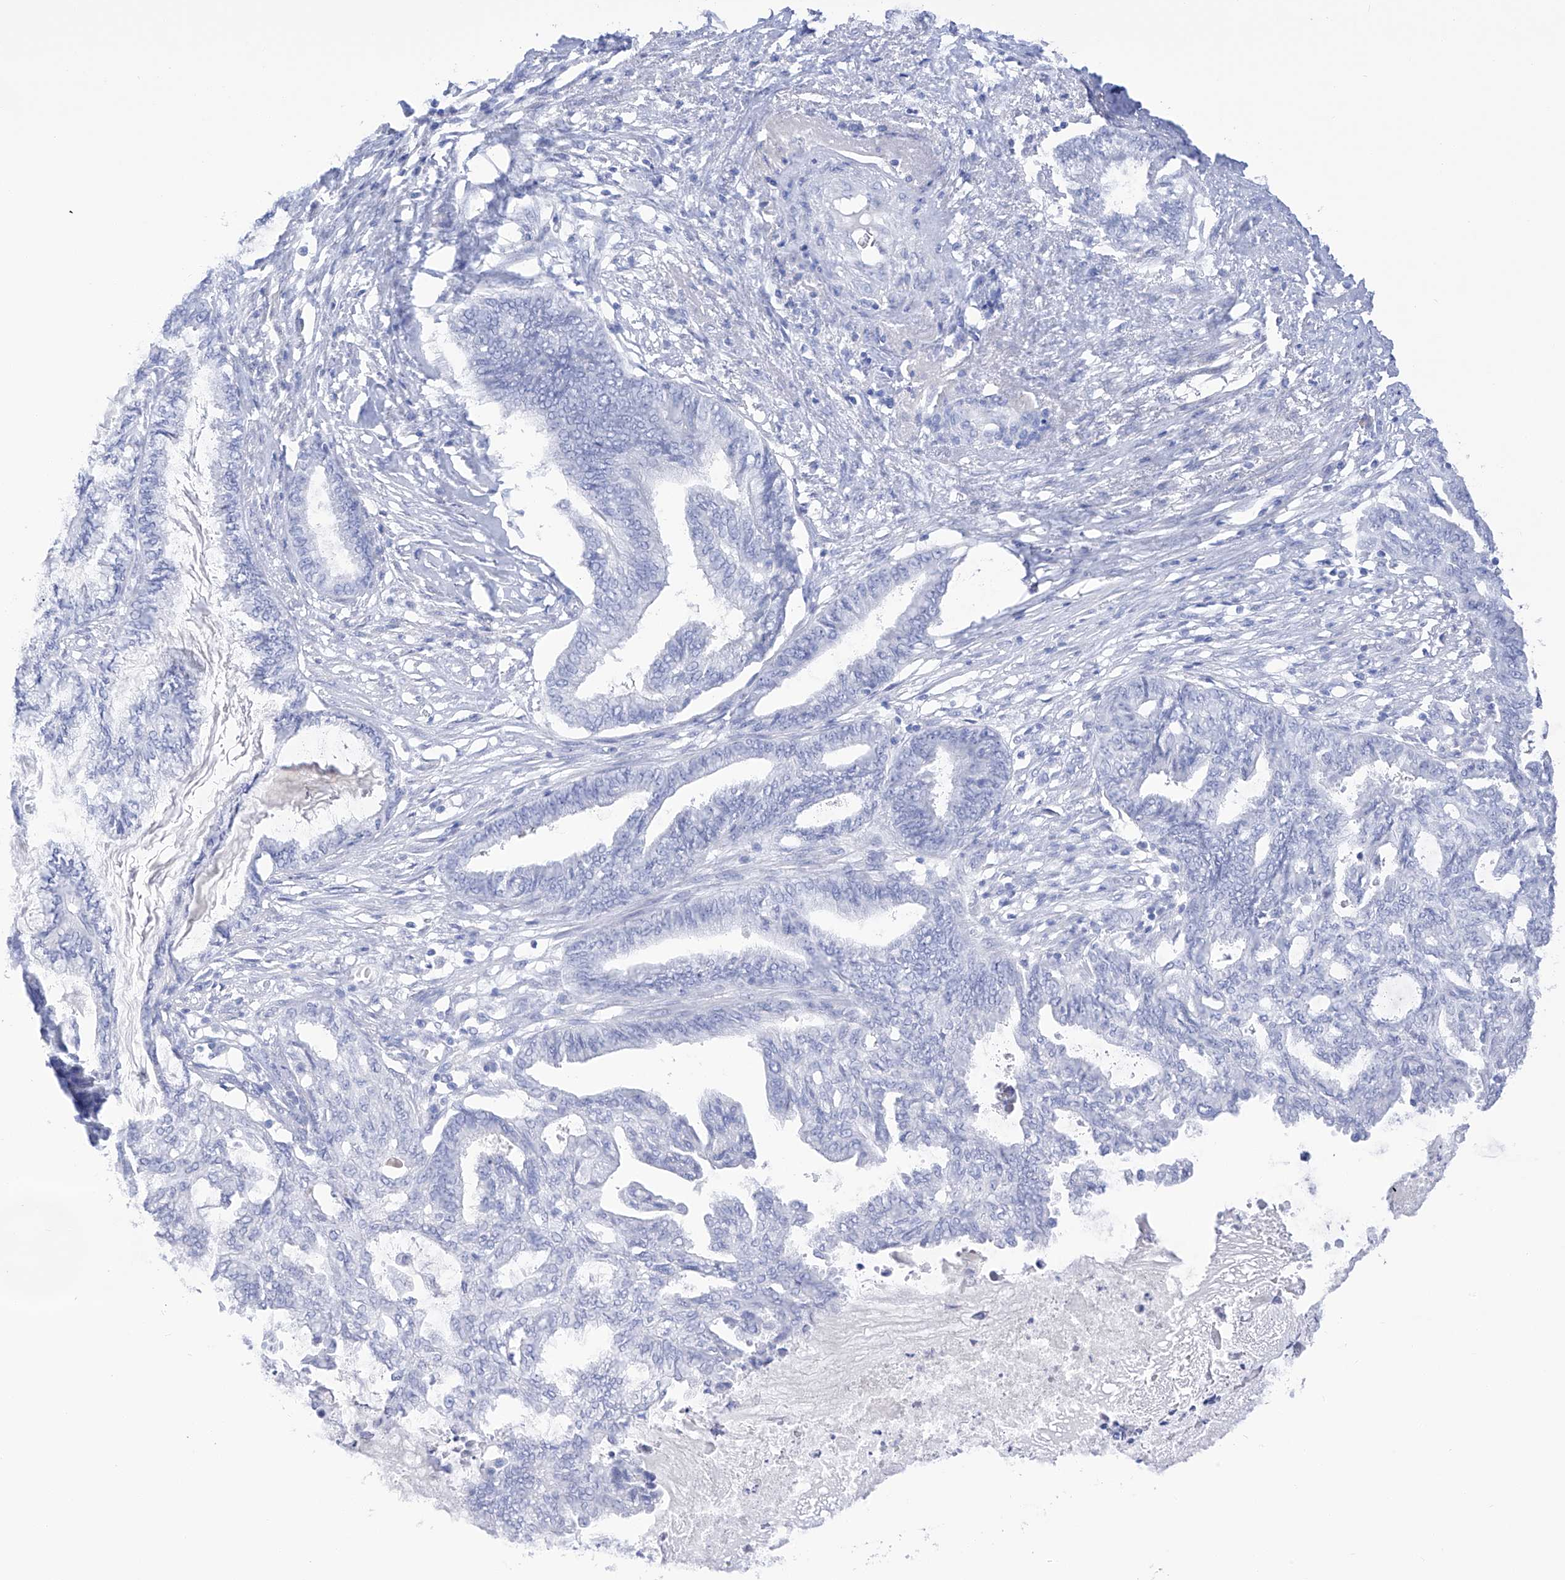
{"staining": {"intensity": "negative", "quantity": "none", "location": "none"}, "tissue": "endometrial cancer", "cell_type": "Tumor cells", "image_type": "cancer", "snomed": [{"axis": "morphology", "description": "Adenocarcinoma, NOS"}, {"axis": "topography", "description": "Endometrium"}], "caption": "This is an immunohistochemistry image of human endometrial cancer. There is no staining in tumor cells.", "gene": "FLG", "patient": {"sex": "female", "age": 86}}